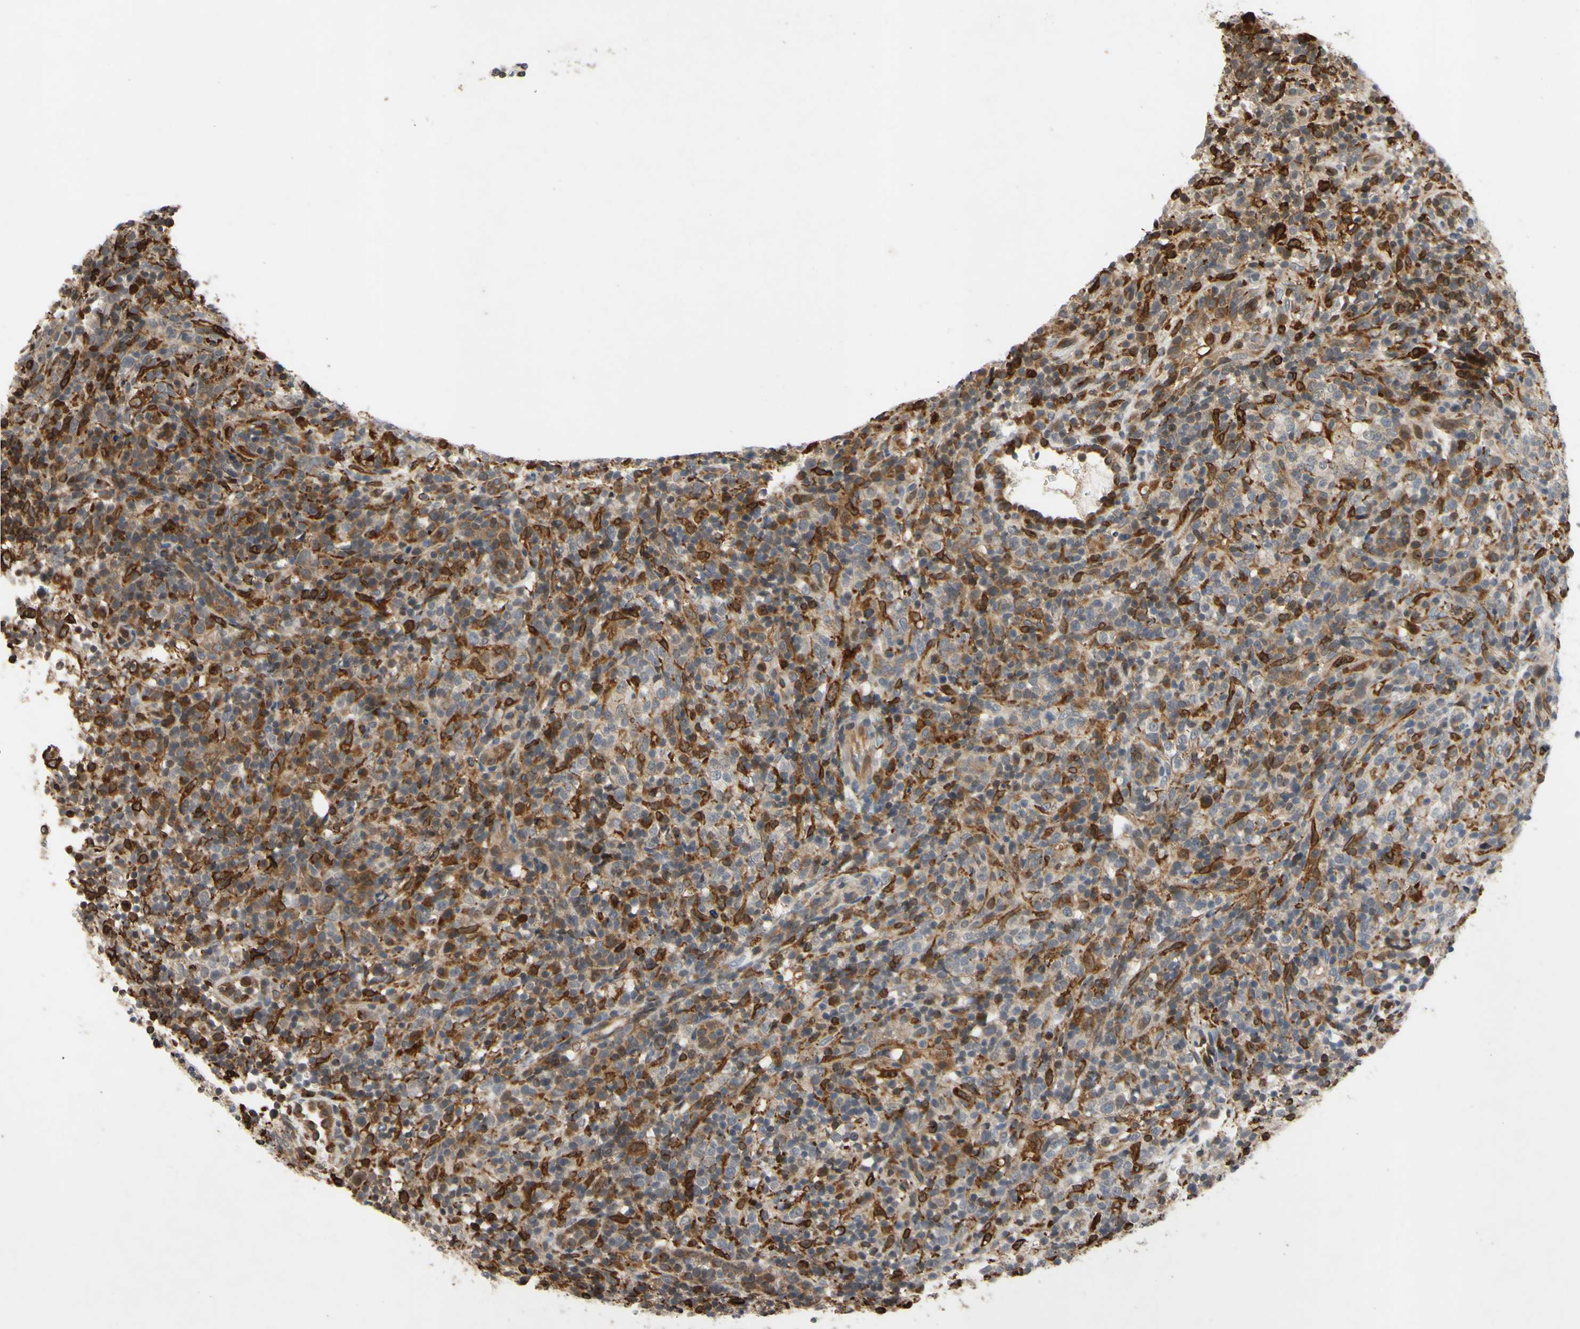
{"staining": {"intensity": "strong", "quantity": "25%-75%", "location": "cytoplasmic/membranous"}, "tissue": "lymphoma", "cell_type": "Tumor cells", "image_type": "cancer", "snomed": [{"axis": "morphology", "description": "Malignant lymphoma, non-Hodgkin's type, High grade"}, {"axis": "topography", "description": "Lymph node"}], "caption": "Immunohistochemical staining of human high-grade malignant lymphoma, non-Hodgkin's type shows high levels of strong cytoplasmic/membranous protein staining in about 25%-75% of tumor cells.", "gene": "PLXNA2", "patient": {"sex": "female", "age": 76}}